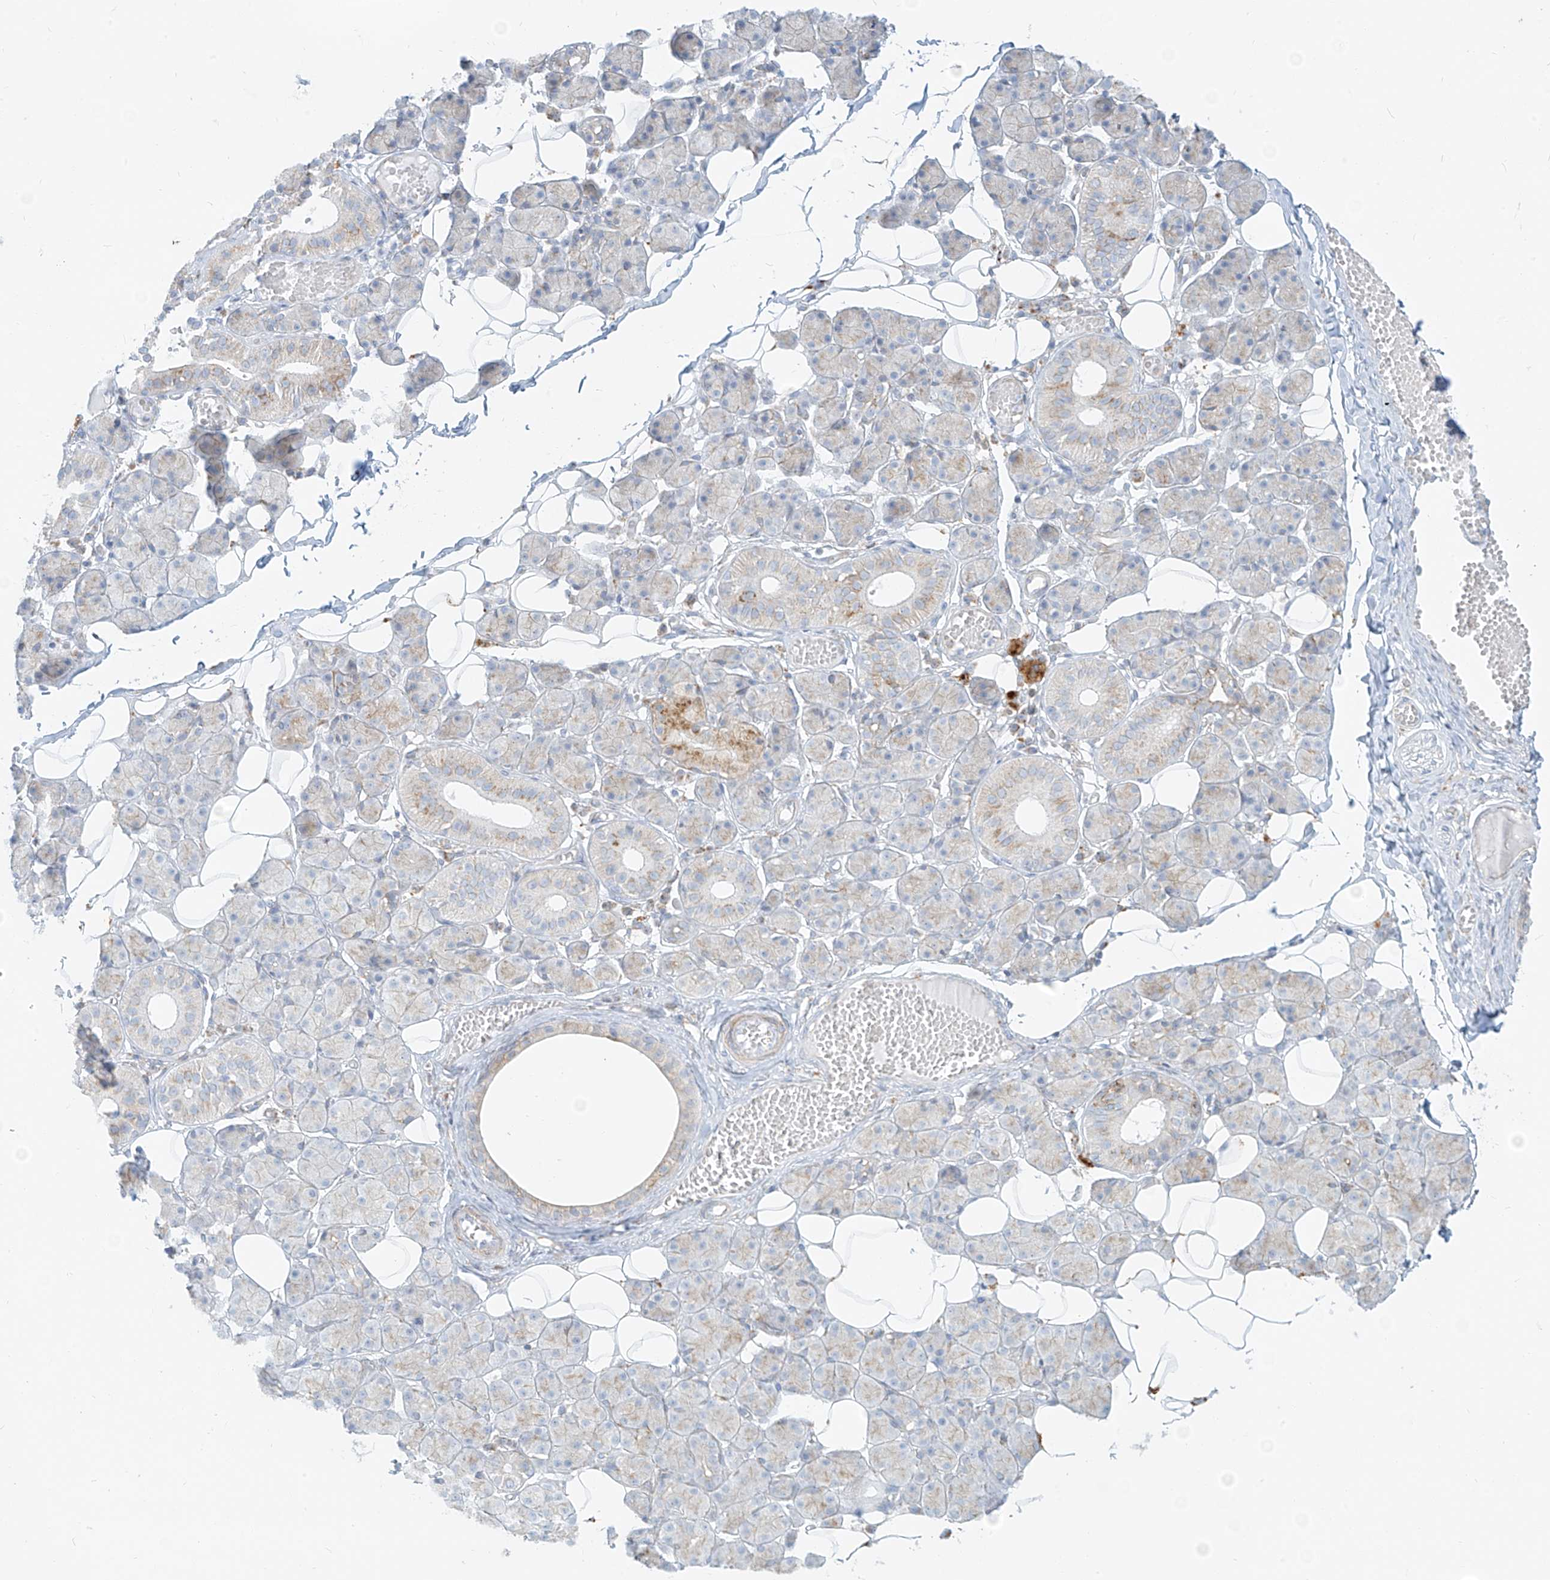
{"staining": {"intensity": "moderate", "quantity": "<25%", "location": "cytoplasmic/membranous"}, "tissue": "salivary gland", "cell_type": "Glandular cells", "image_type": "normal", "snomed": [{"axis": "morphology", "description": "Normal tissue, NOS"}, {"axis": "topography", "description": "Salivary gland"}], "caption": "Salivary gland stained for a protein exhibits moderate cytoplasmic/membranous positivity in glandular cells.", "gene": "SLC35F6", "patient": {"sex": "female", "age": 33}}